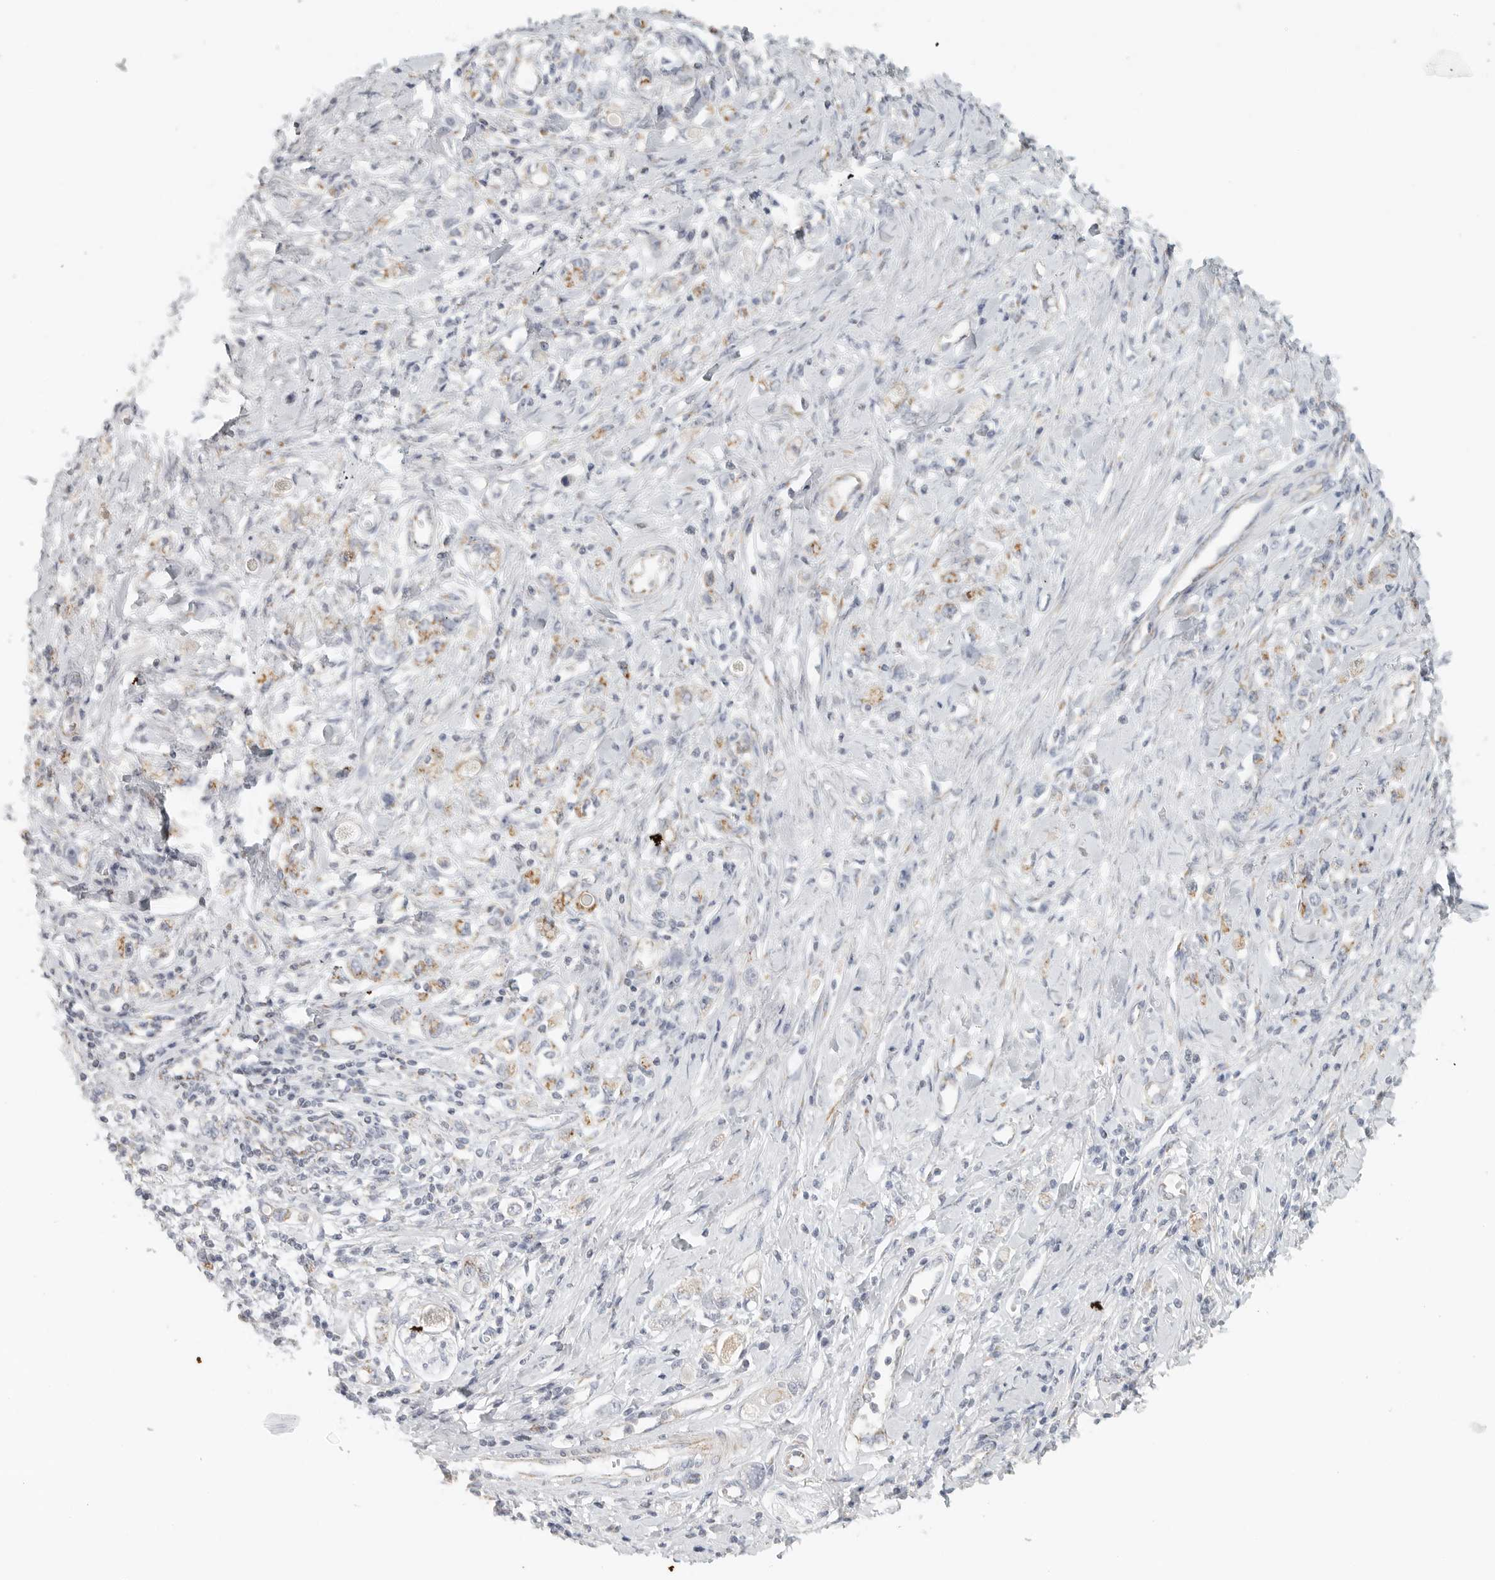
{"staining": {"intensity": "moderate", "quantity": ">75%", "location": "cytoplasmic/membranous"}, "tissue": "stomach cancer", "cell_type": "Tumor cells", "image_type": "cancer", "snomed": [{"axis": "morphology", "description": "Adenocarcinoma, NOS"}, {"axis": "topography", "description": "Stomach"}], "caption": "High-power microscopy captured an immunohistochemistry image of stomach cancer (adenocarcinoma), revealing moderate cytoplasmic/membranous expression in about >75% of tumor cells.", "gene": "SLC25A26", "patient": {"sex": "female", "age": 76}}